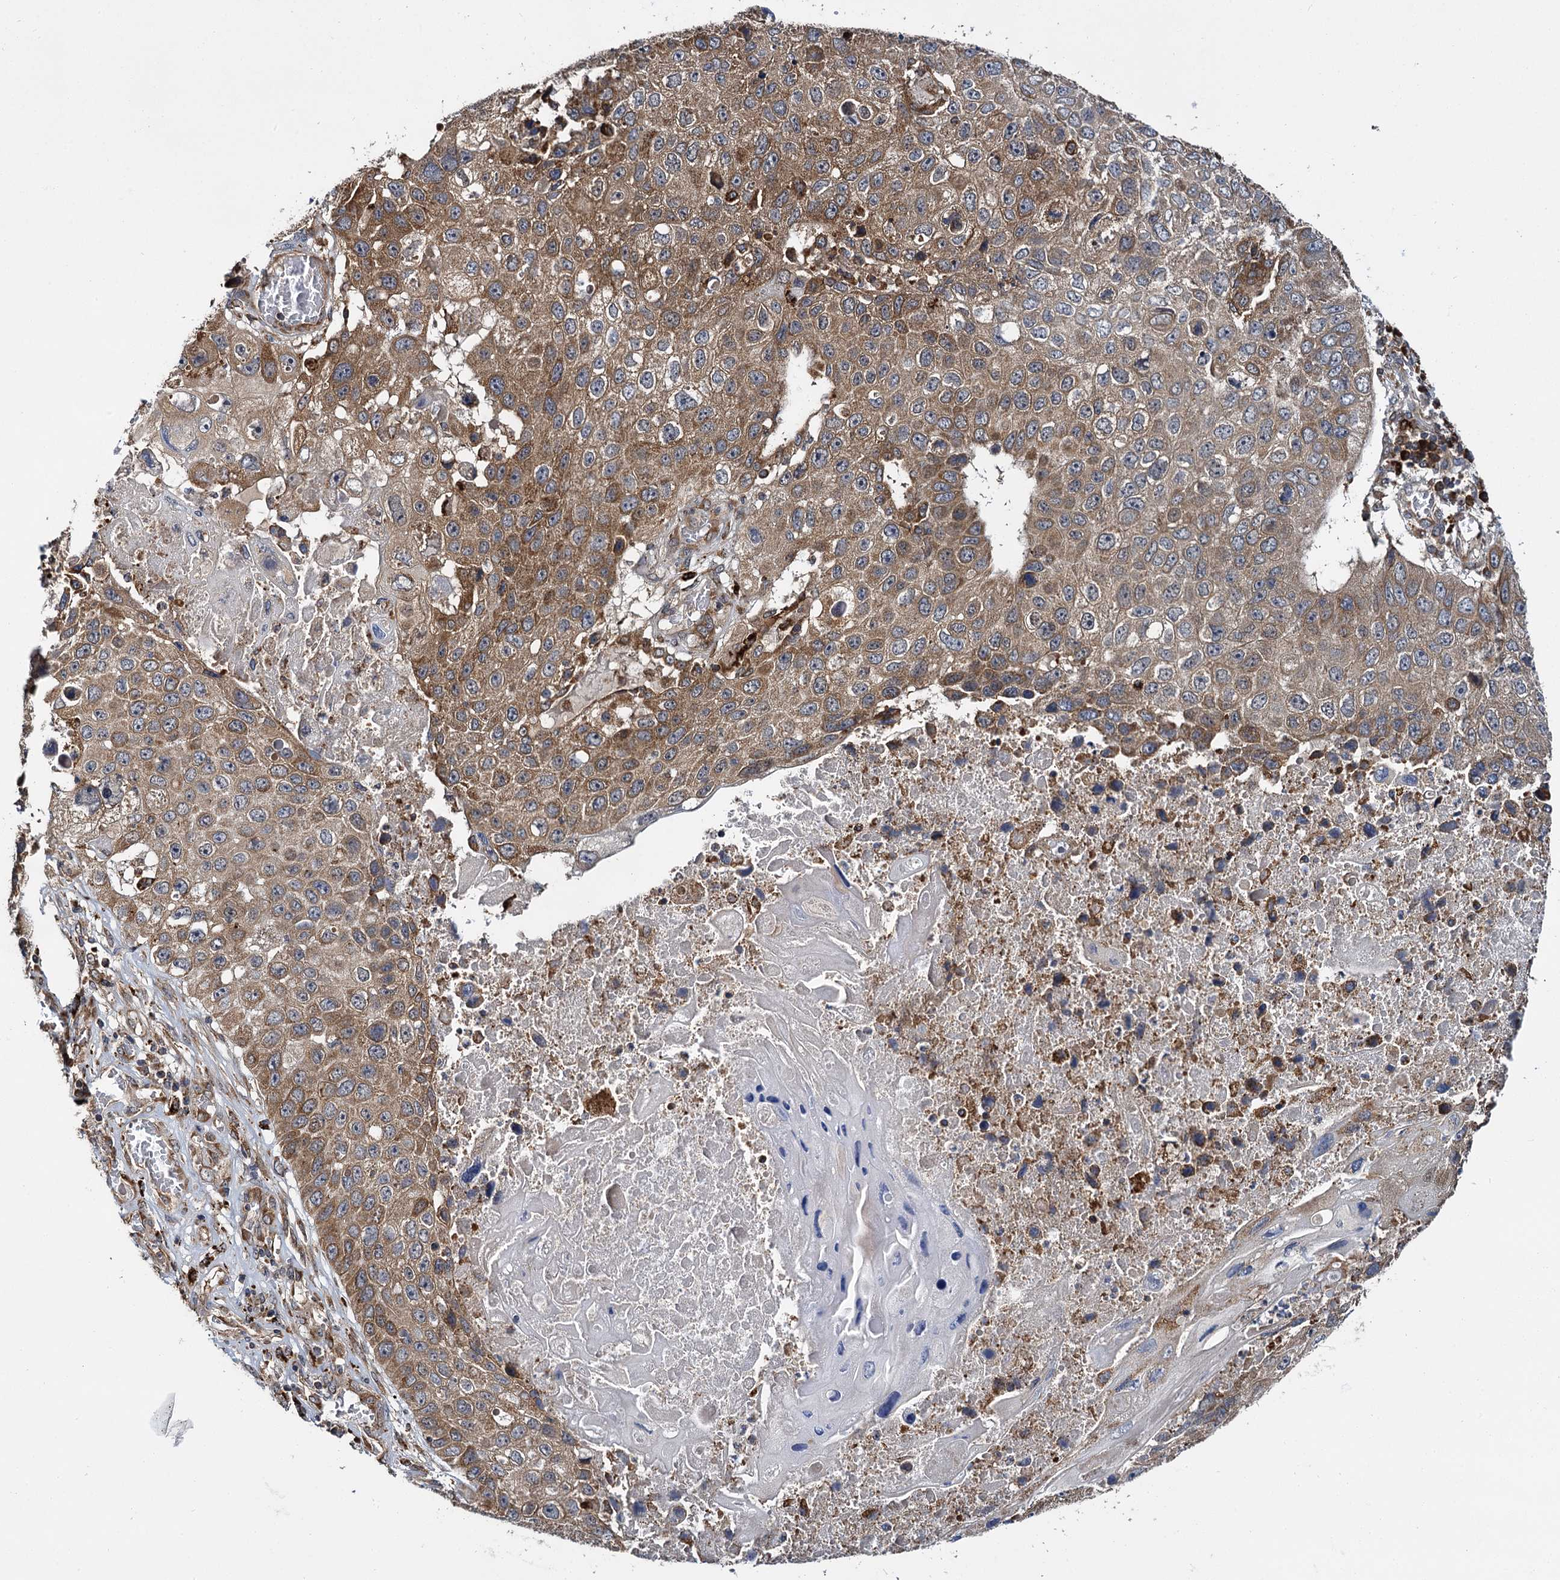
{"staining": {"intensity": "moderate", "quantity": ">75%", "location": "cytoplasmic/membranous"}, "tissue": "lung cancer", "cell_type": "Tumor cells", "image_type": "cancer", "snomed": [{"axis": "morphology", "description": "Squamous cell carcinoma, NOS"}, {"axis": "topography", "description": "Lung"}], "caption": "Immunohistochemical staining of human lung cancer exhibits medium levels of moderate cytoplasmic/membranous protein staining in approximately >75% of tumor cells.", "gene": "UFM1", "patient": {"sex": "male", "age": 61}}